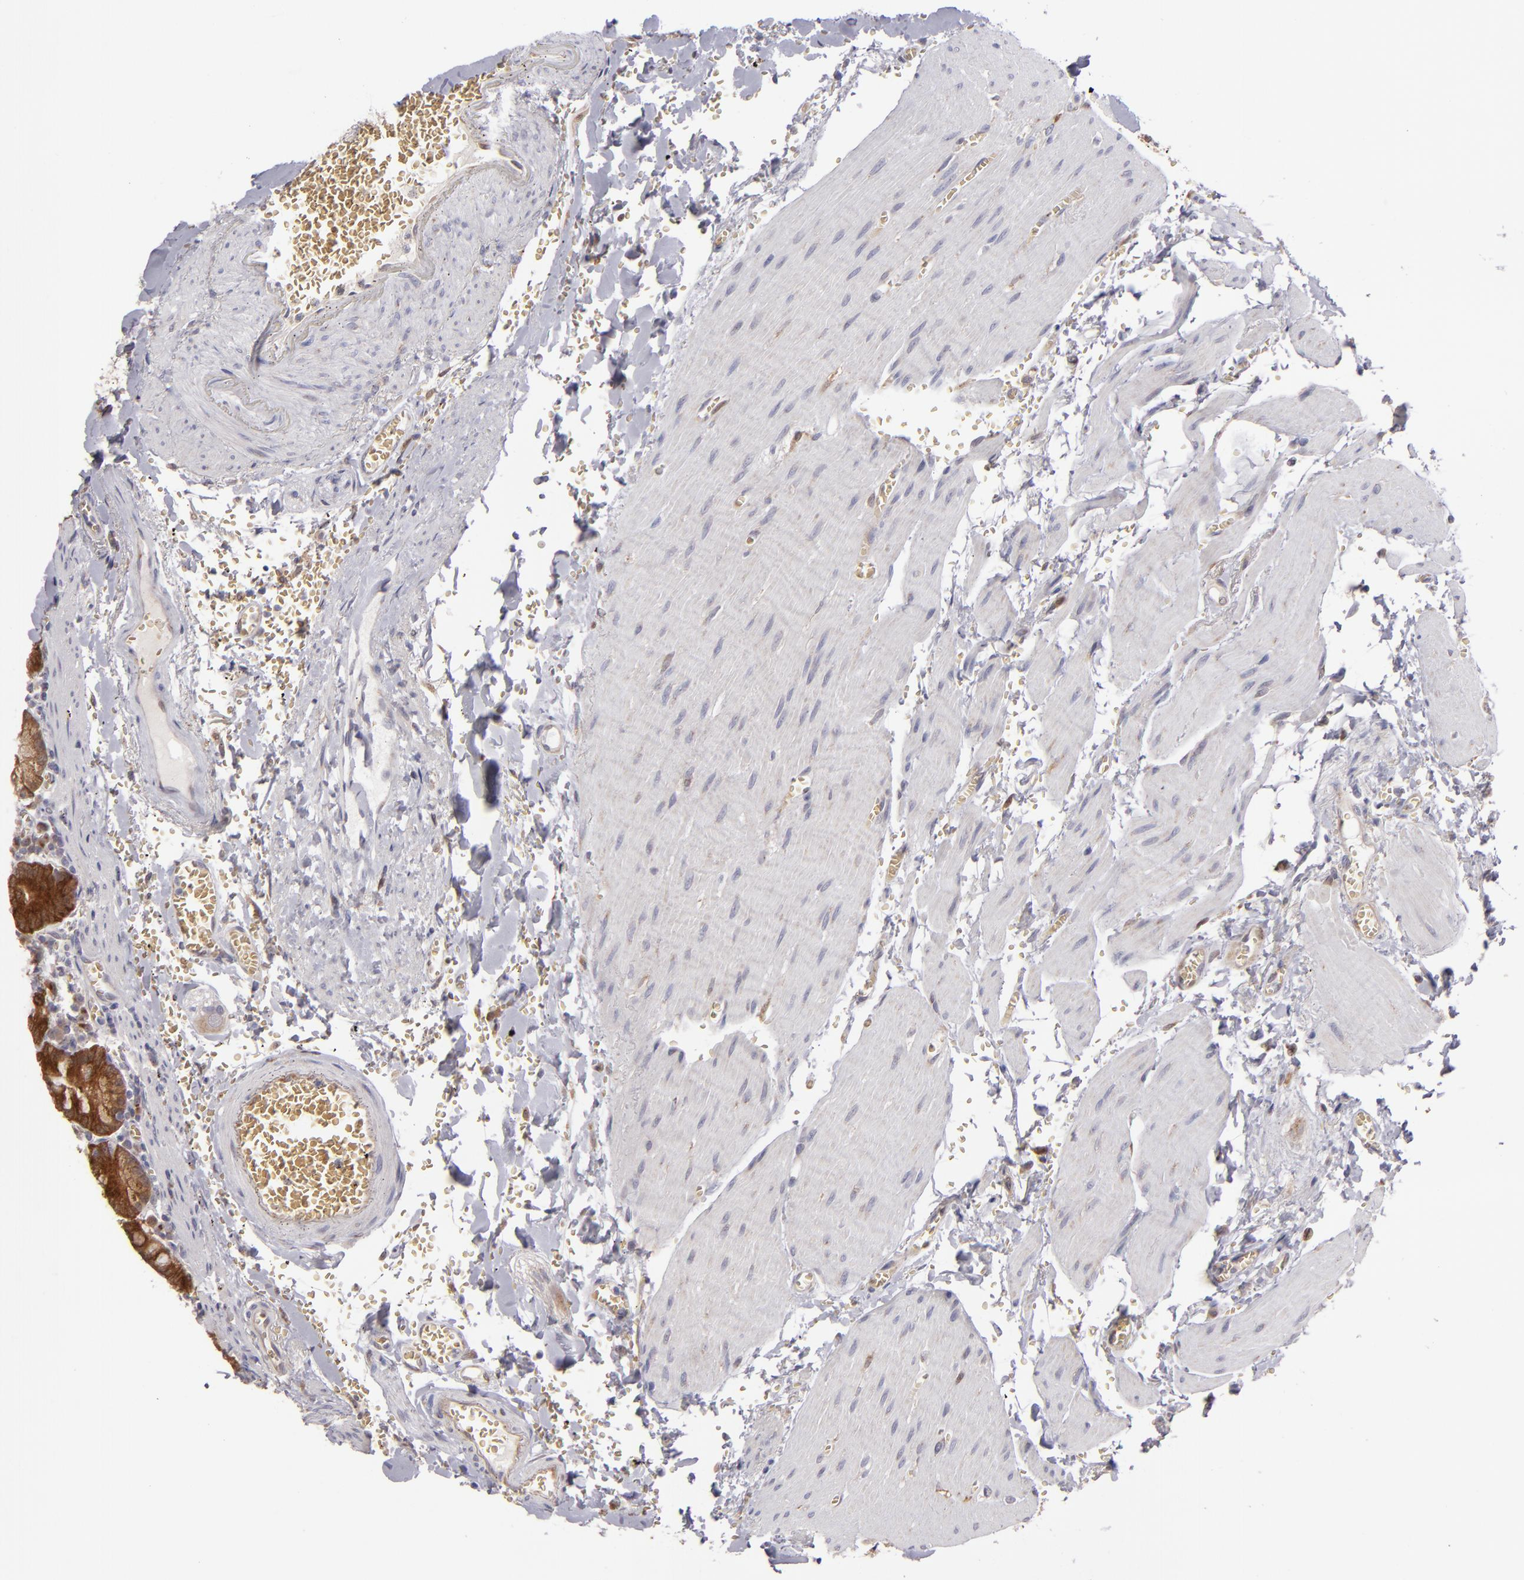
{"staining": {"intensity": "strong", "quantity": ">75%", "location": "cytoplasmic/membranous"}, "tissue": "small intestine", "cell_type": "Glandular cells", "image_type": "normal", "snomed": [{"axis": "morphology", "description": "Normal tissue, NOS"}, {"axis": "topography", "description": "Small intestine"}], "caption": "Immunohistochemical staining of benign small intestine reveals high levels of strong cytoplasmic/membranous positivity in approximately >75% of glandular cells.", "gene": "SH2D4A", "patient": {"sex": "male", "age": 71}}